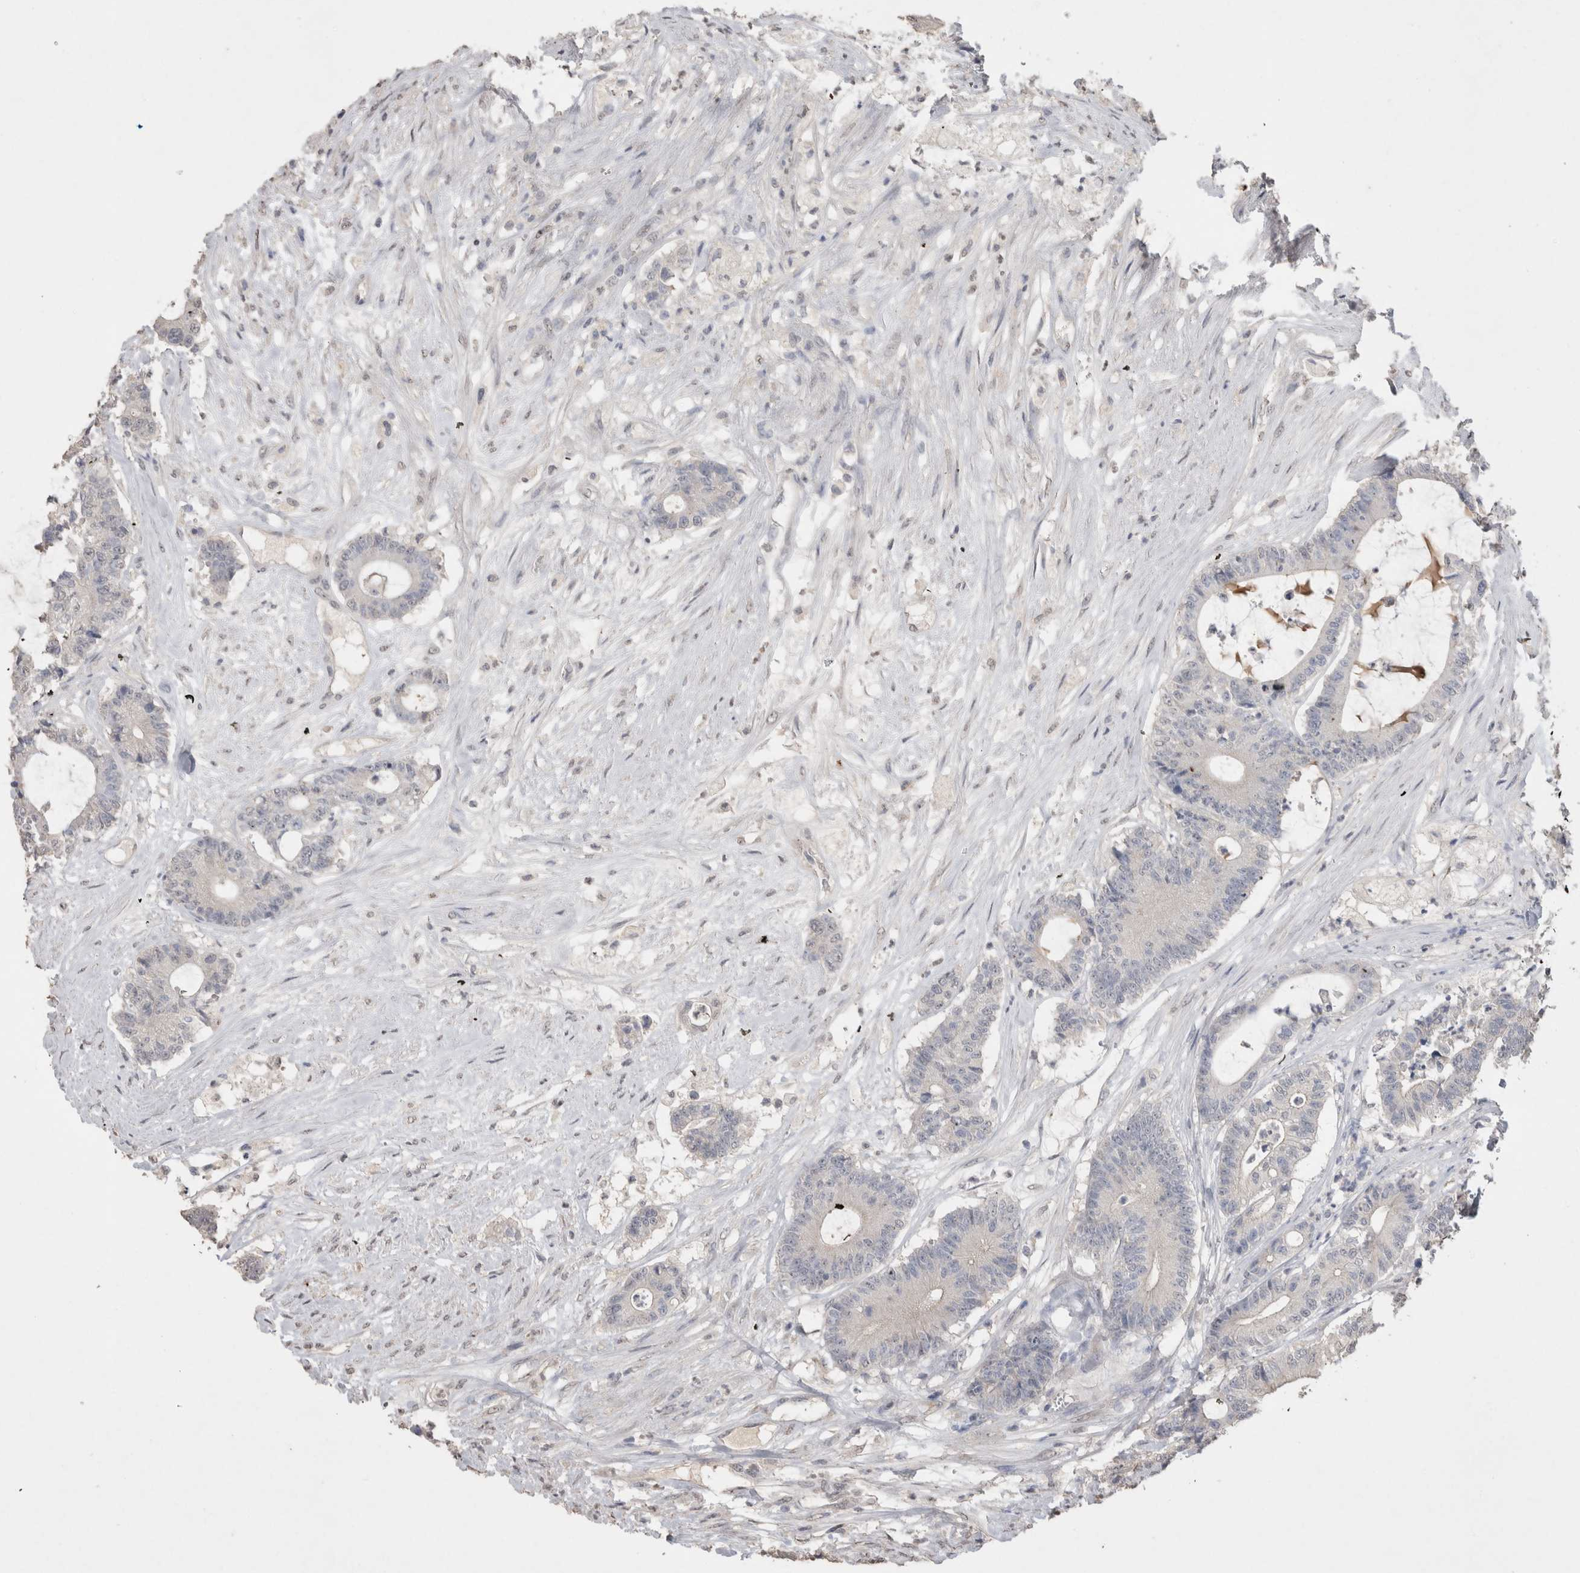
{"staining": {"intensity": "negative", "quantity": "none", "location": "none"}, "tissue": "colorectal cancer", "cell_type": "Tumor cells", "image_type": "cancer", "snomed": [{"axis": "morphology", "description": "Adenocarcinoma, NOS"}, {"axis": "topography", "description": "Colon"}], "caption": "IHC micrograph of neoplastic tissue: human colorectal cancer stained with DAB reveals no significant protein staining in tumor cells. The staining was performed using DAB to visualize the protein expression in brown, while the nuclei were stained in blue with hematoxylin (Magnification: 20x).", "gene": "NAALADL2", "patient": {"sex": "female", "age": 84}}